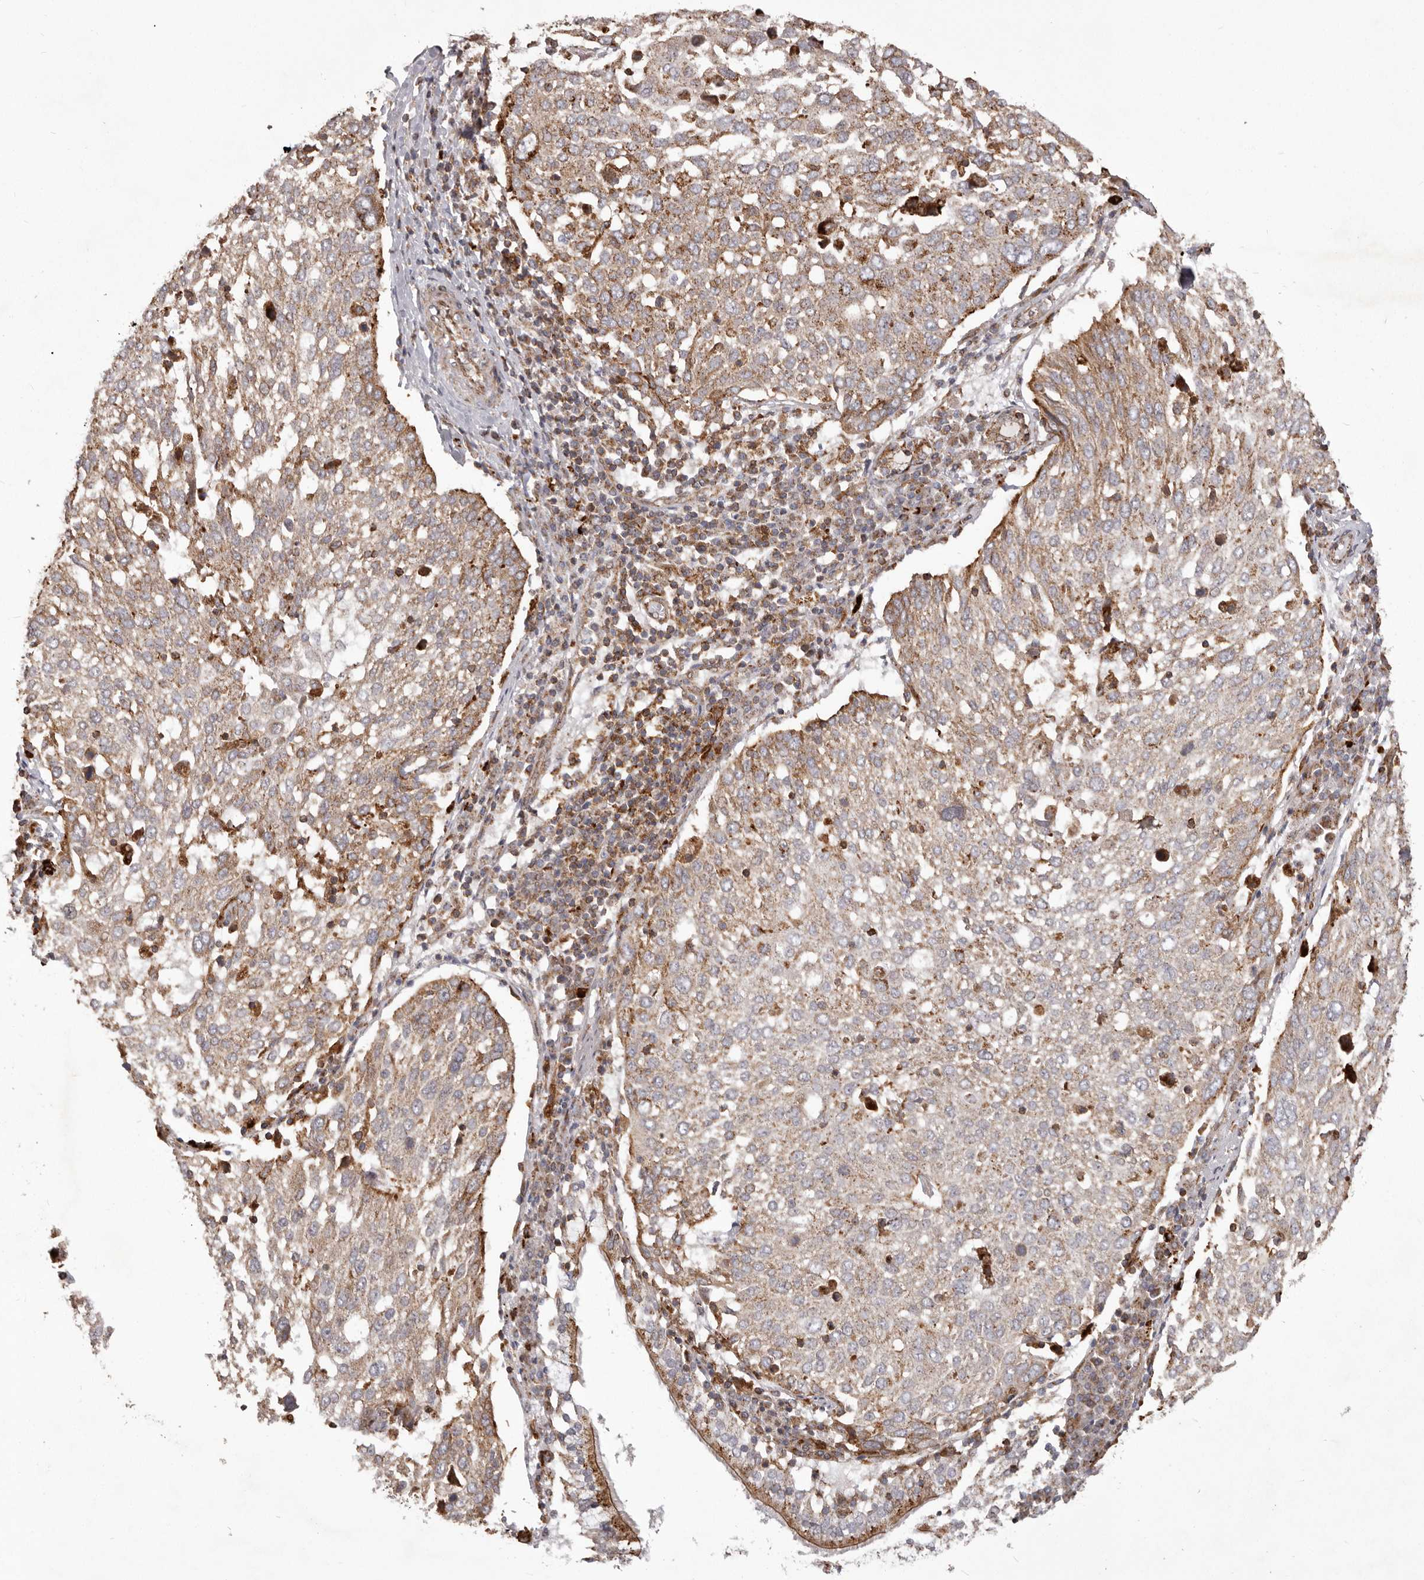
{"staining": {"intensity": "weak", "quantity": ">75%", "location": "cytoplasmic/membranous"}, "tissue": "lung cancer", "cell_type": "Tumor cells", "image_type": "cancer", "snomed": [{"axis": "morphology", "description": "Squamous cell carcinoma, NOS"}, {"axis": "topography", "description": "Lung"}], "caption": "This is a histology image of immunohistochemistry (IHC) staining of lung cancer, which shows weak positivity in the cytoplasmic/membranous of tumor cells.", "gene": "NUP43", "patient": {"sex": "male", "age": 65}}